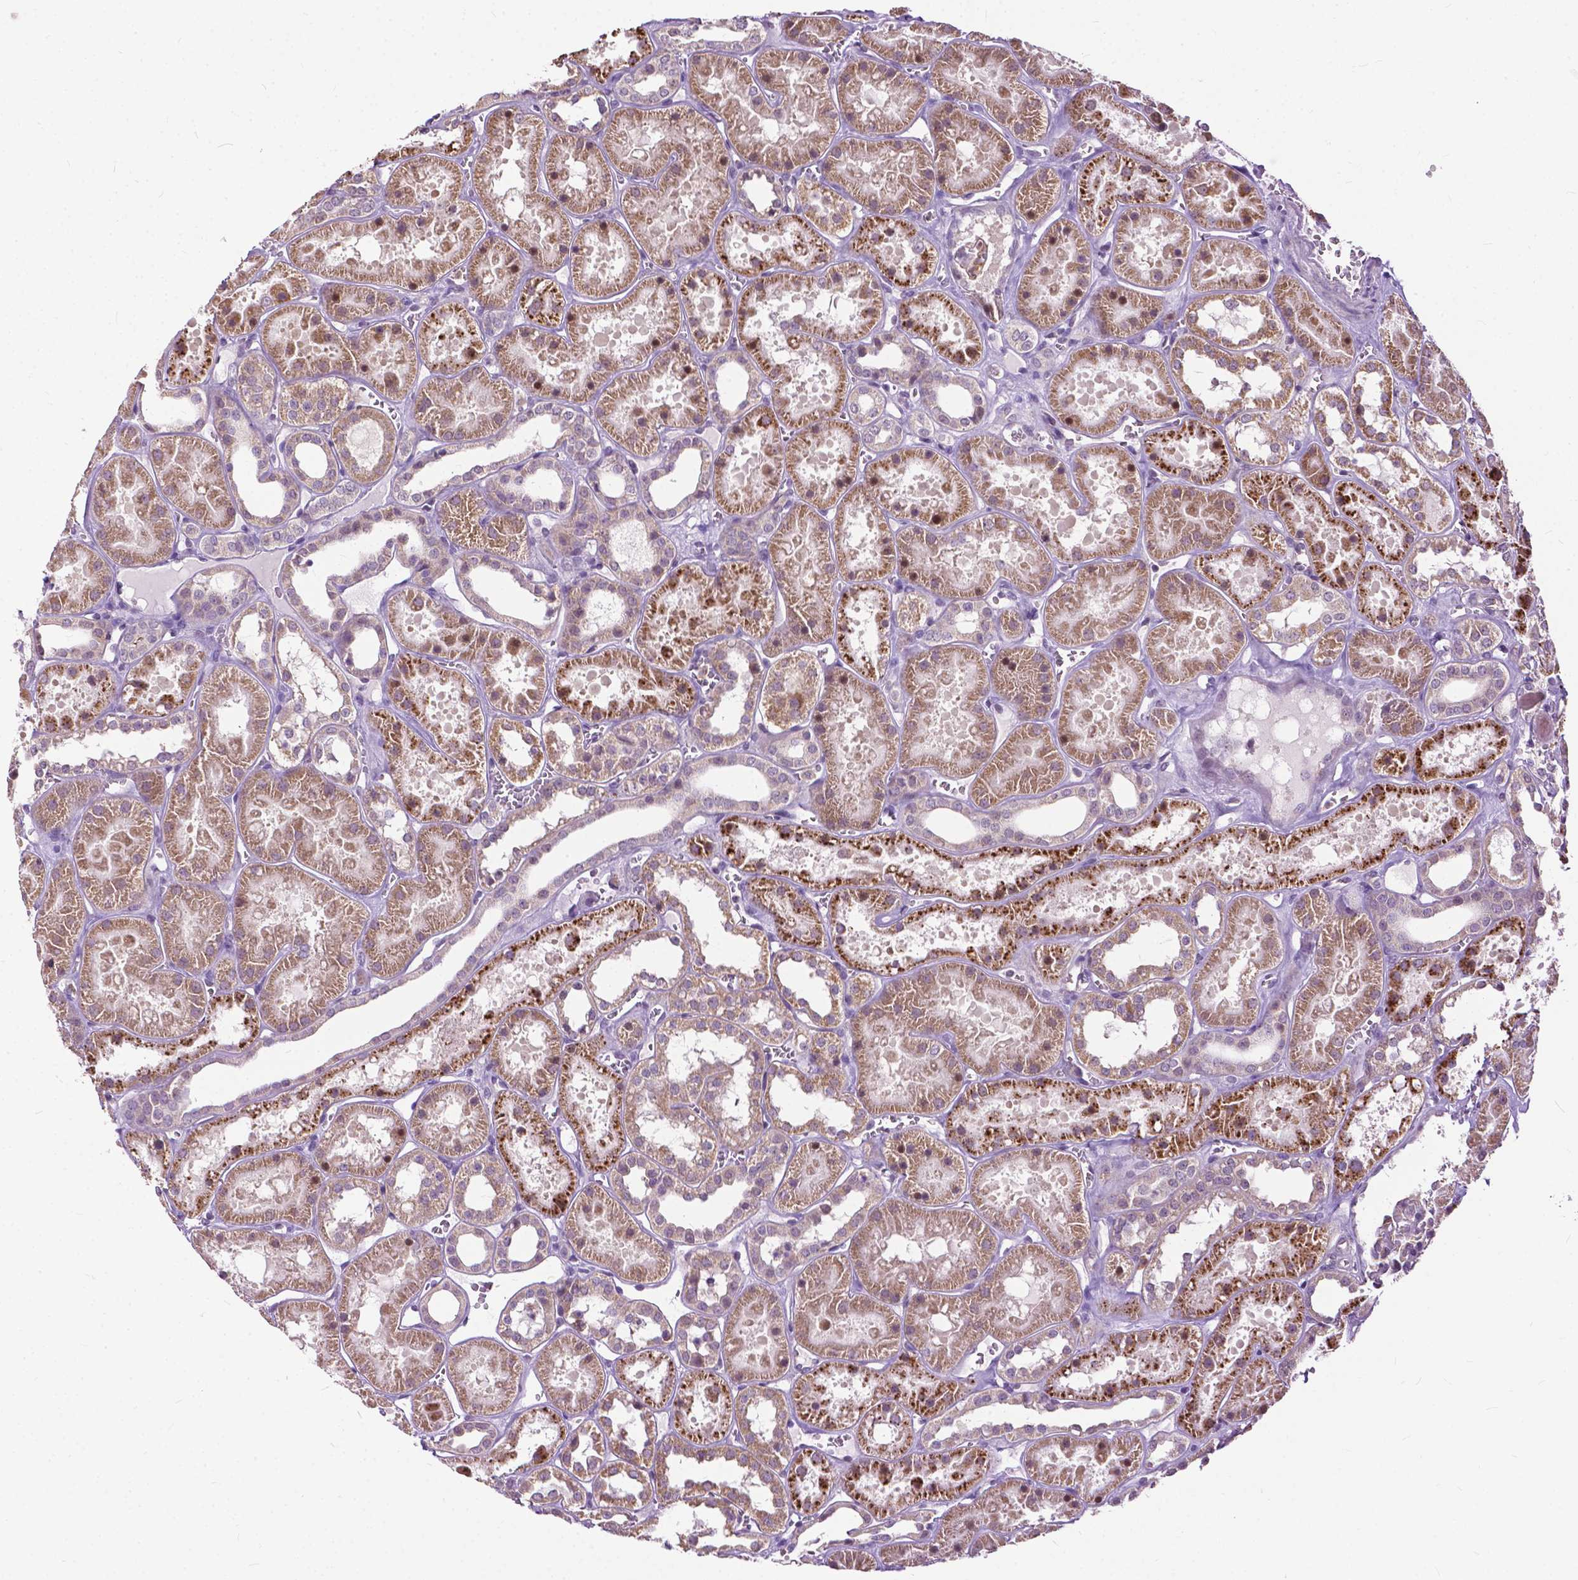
{"staining": {"intensity": "negative", "quantity": "none", "location": "none"}, "tissue": "kidney", "cell_type": "Cells in glomeruli", "image_type": "normal", "snomed": [{"axis": "morphology", "description": "Normal tissue, NOS"}, {"axis": "topography", "description": "Kidney"}], "caption": "A photomicrograph of human kidney is negative for staining in cells in glomeruli. (Brightfield microscopy of DAB immunohistochemistry (IHC) at high magnification).", "gene": "TTC9B", "patient": {"sex": "female", "age": 41}}